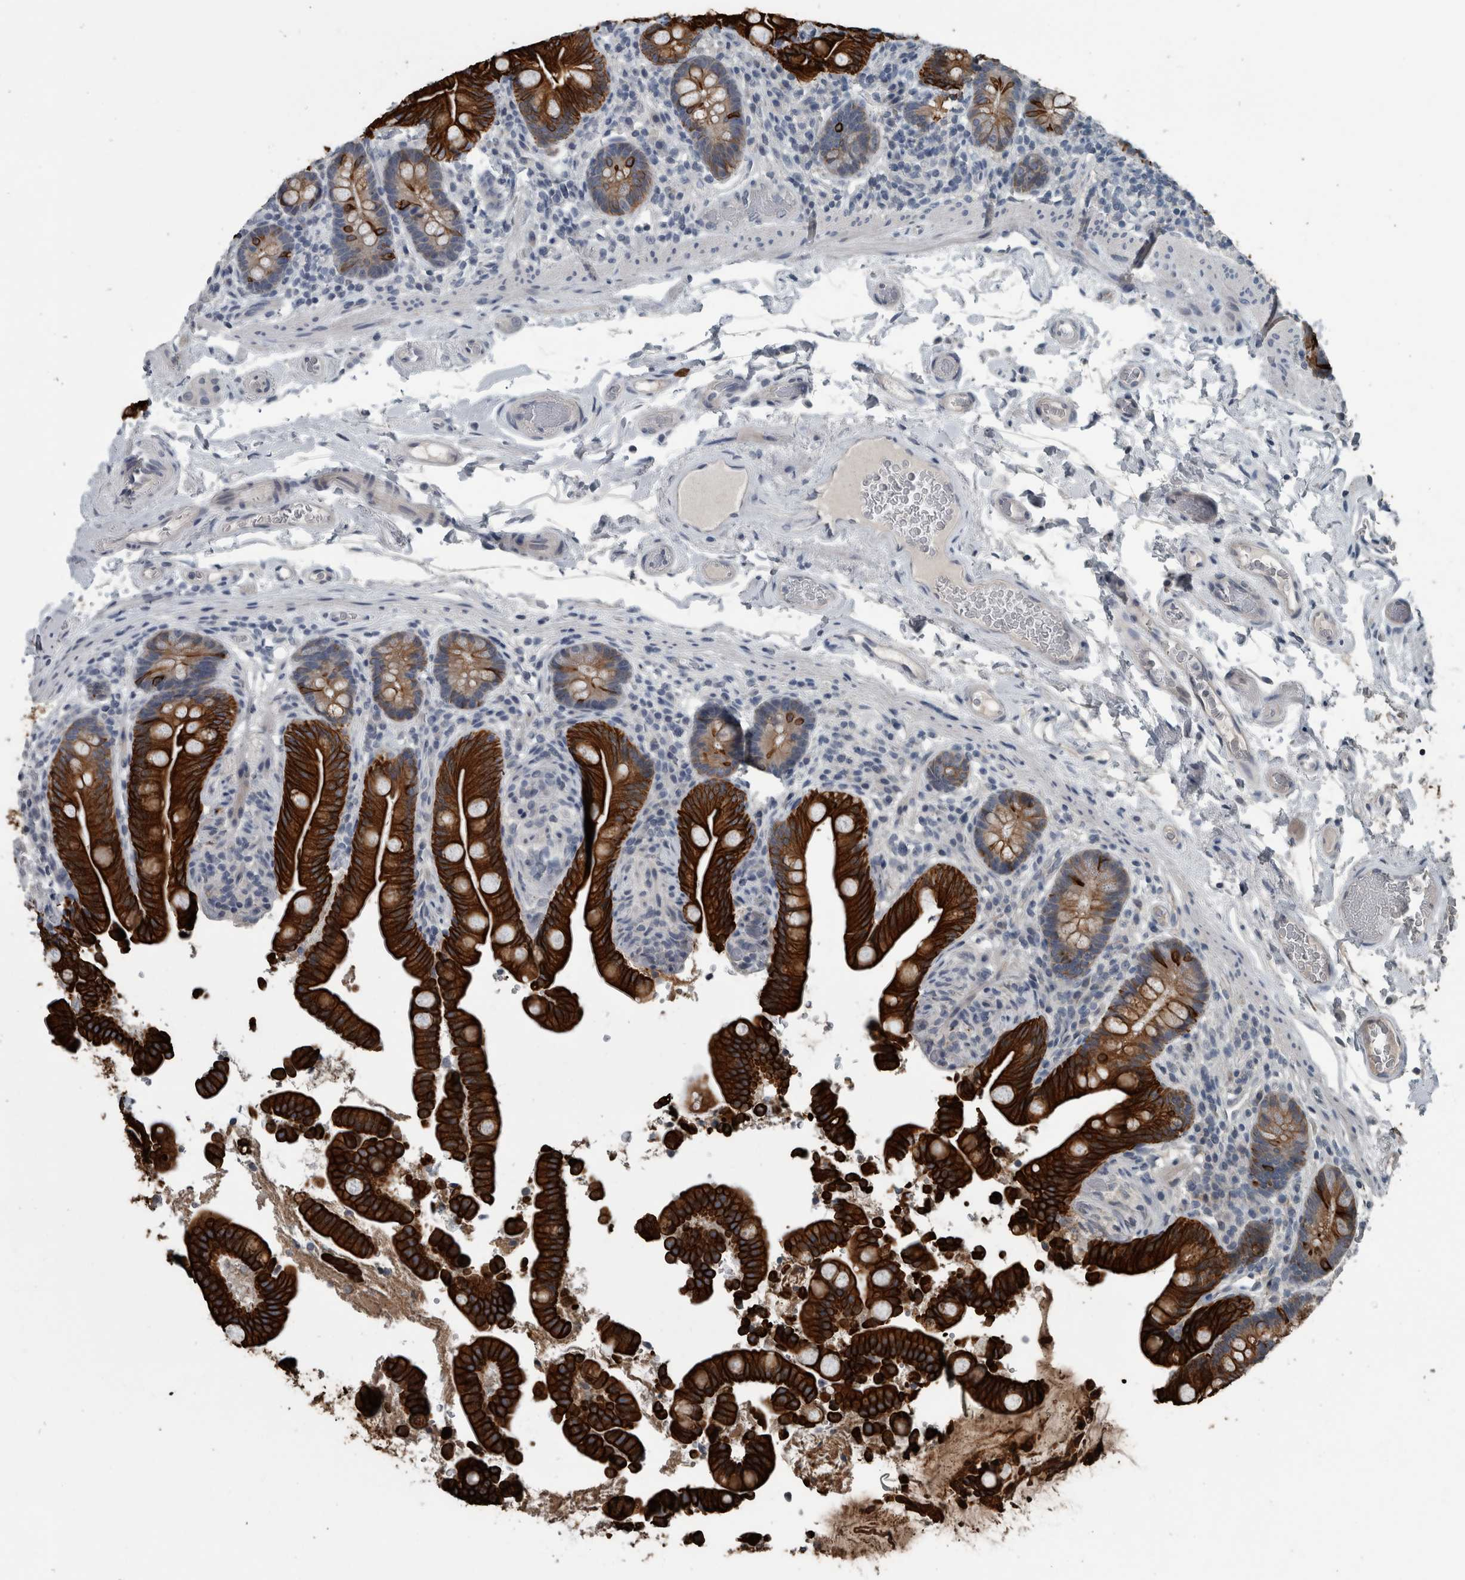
{"staining": {"intensity": "weak", "quantity": "25%-75%", "location": "cytoplasmic/membranous"}, "tissue": "colon", "cell_type": "Endothelial cells", "image_type": "normal", "snomed": [{"axis": "morphology", "description": "Normal tissue, NOS"}, {"axis": "topography", "description": "Smooth muscle"}, {"axis": "topography", "description": "Colon"}], "caption": "Immunohistochemistry (DAB) staining of unremarkable human colon displays weak cytoplasmic/membranous protein positivity in approximately 25%-75% of endothelial cells. The protein is stained brown, and the nuclei are stained in blue (DAB IHC with brightfield microscopy, high magnification).", "gene": "KRT20", "patient": {"sex": "male", "age": 73}}